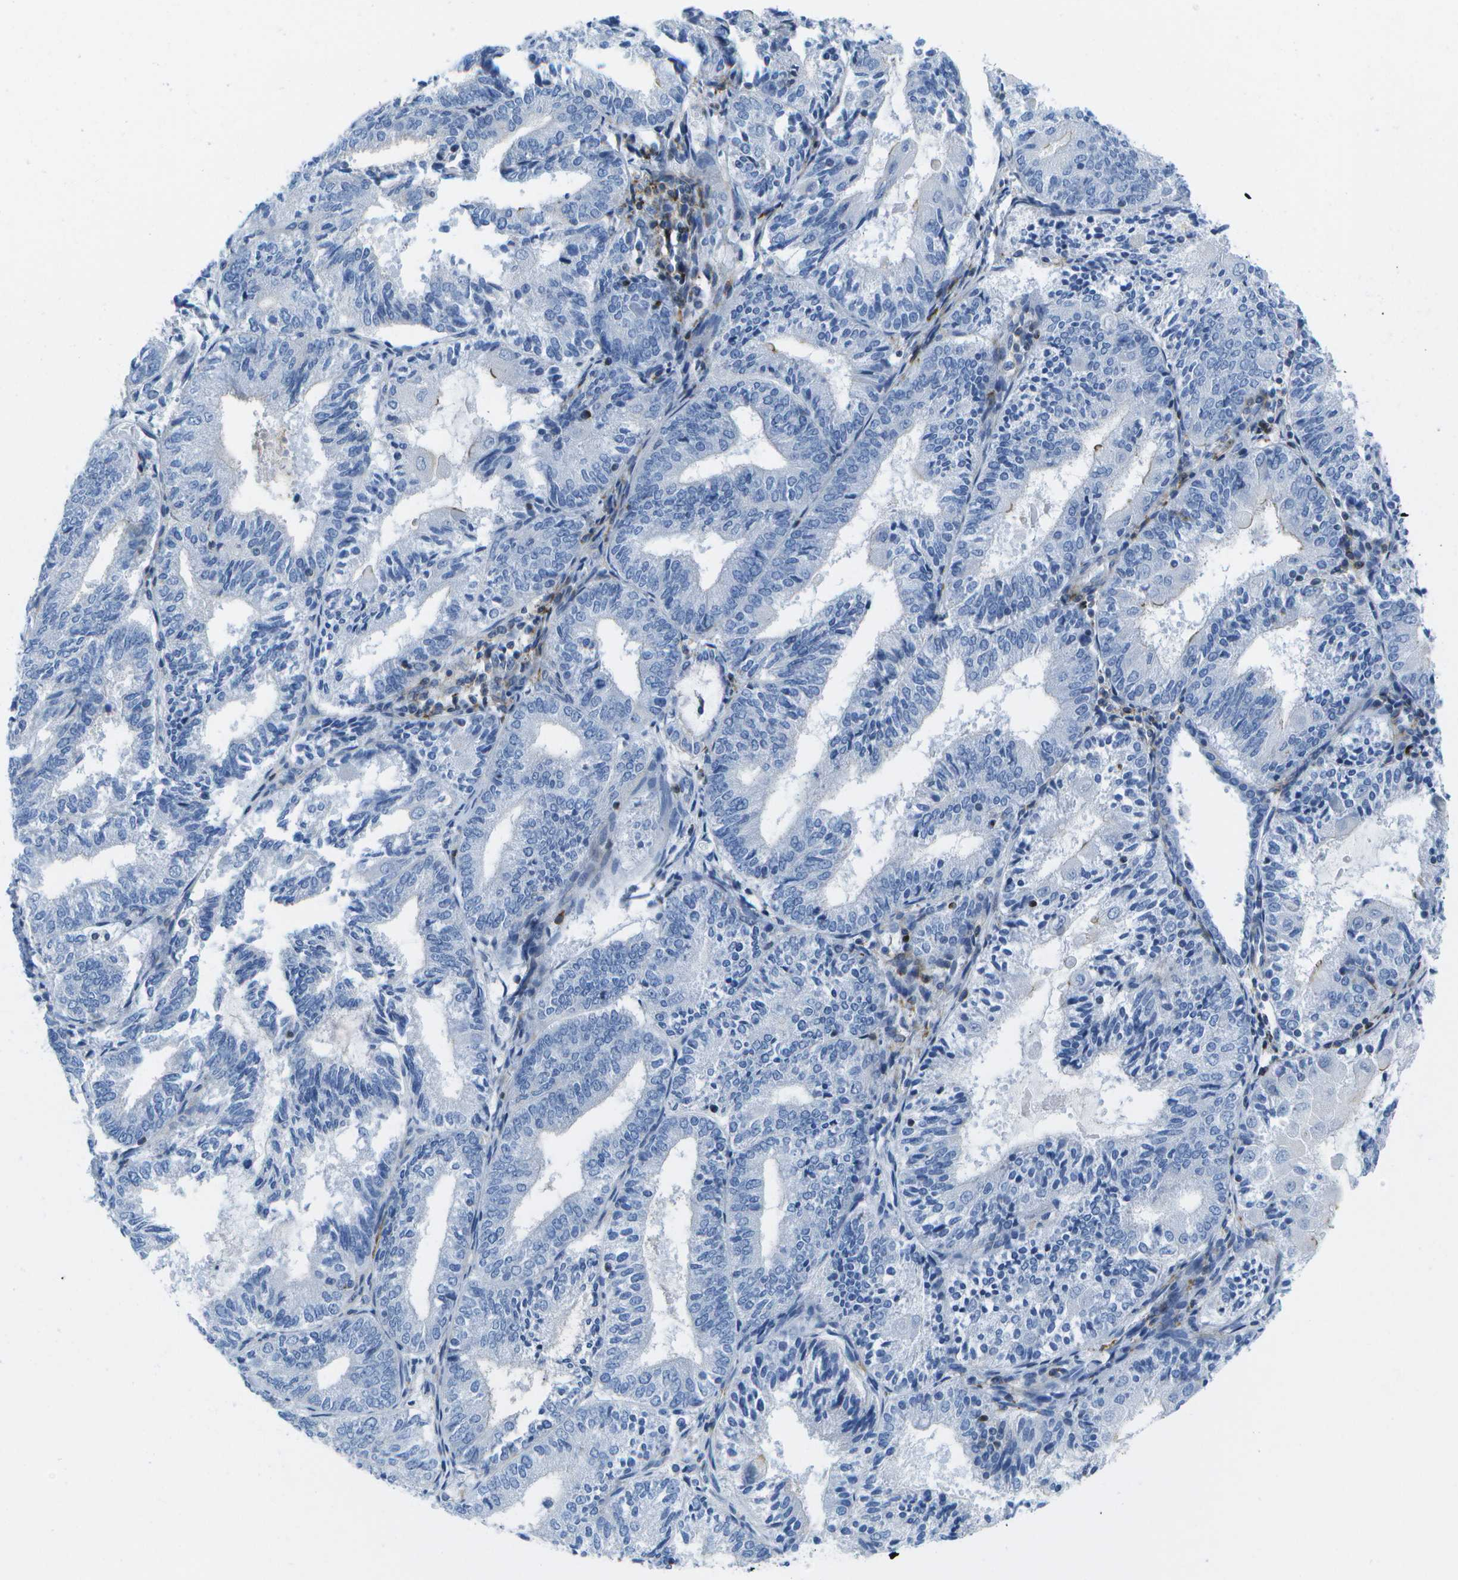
{"staining": {"intensity": "negative", "quantity": "none", "location": "none"}, "tissue": "endometrial cancer", "cell_type": "Tumor cells", "image_type": "cancer", "snomed": [{"axis": "morphology", "description": "Adenocarcinoma, NOS"}, {"axis": "topography", "description": "Endometrium"}], "caption": "Immunohistochemistry (IHC) micrograph of human adenocarcinoma (endometrial) stained for a protein (brown), which shows no positivity in tumor cells. Nuclei are stained in blue.", "gene": "ADGRG6", "patient": {"sex": "female", "age": 81}}